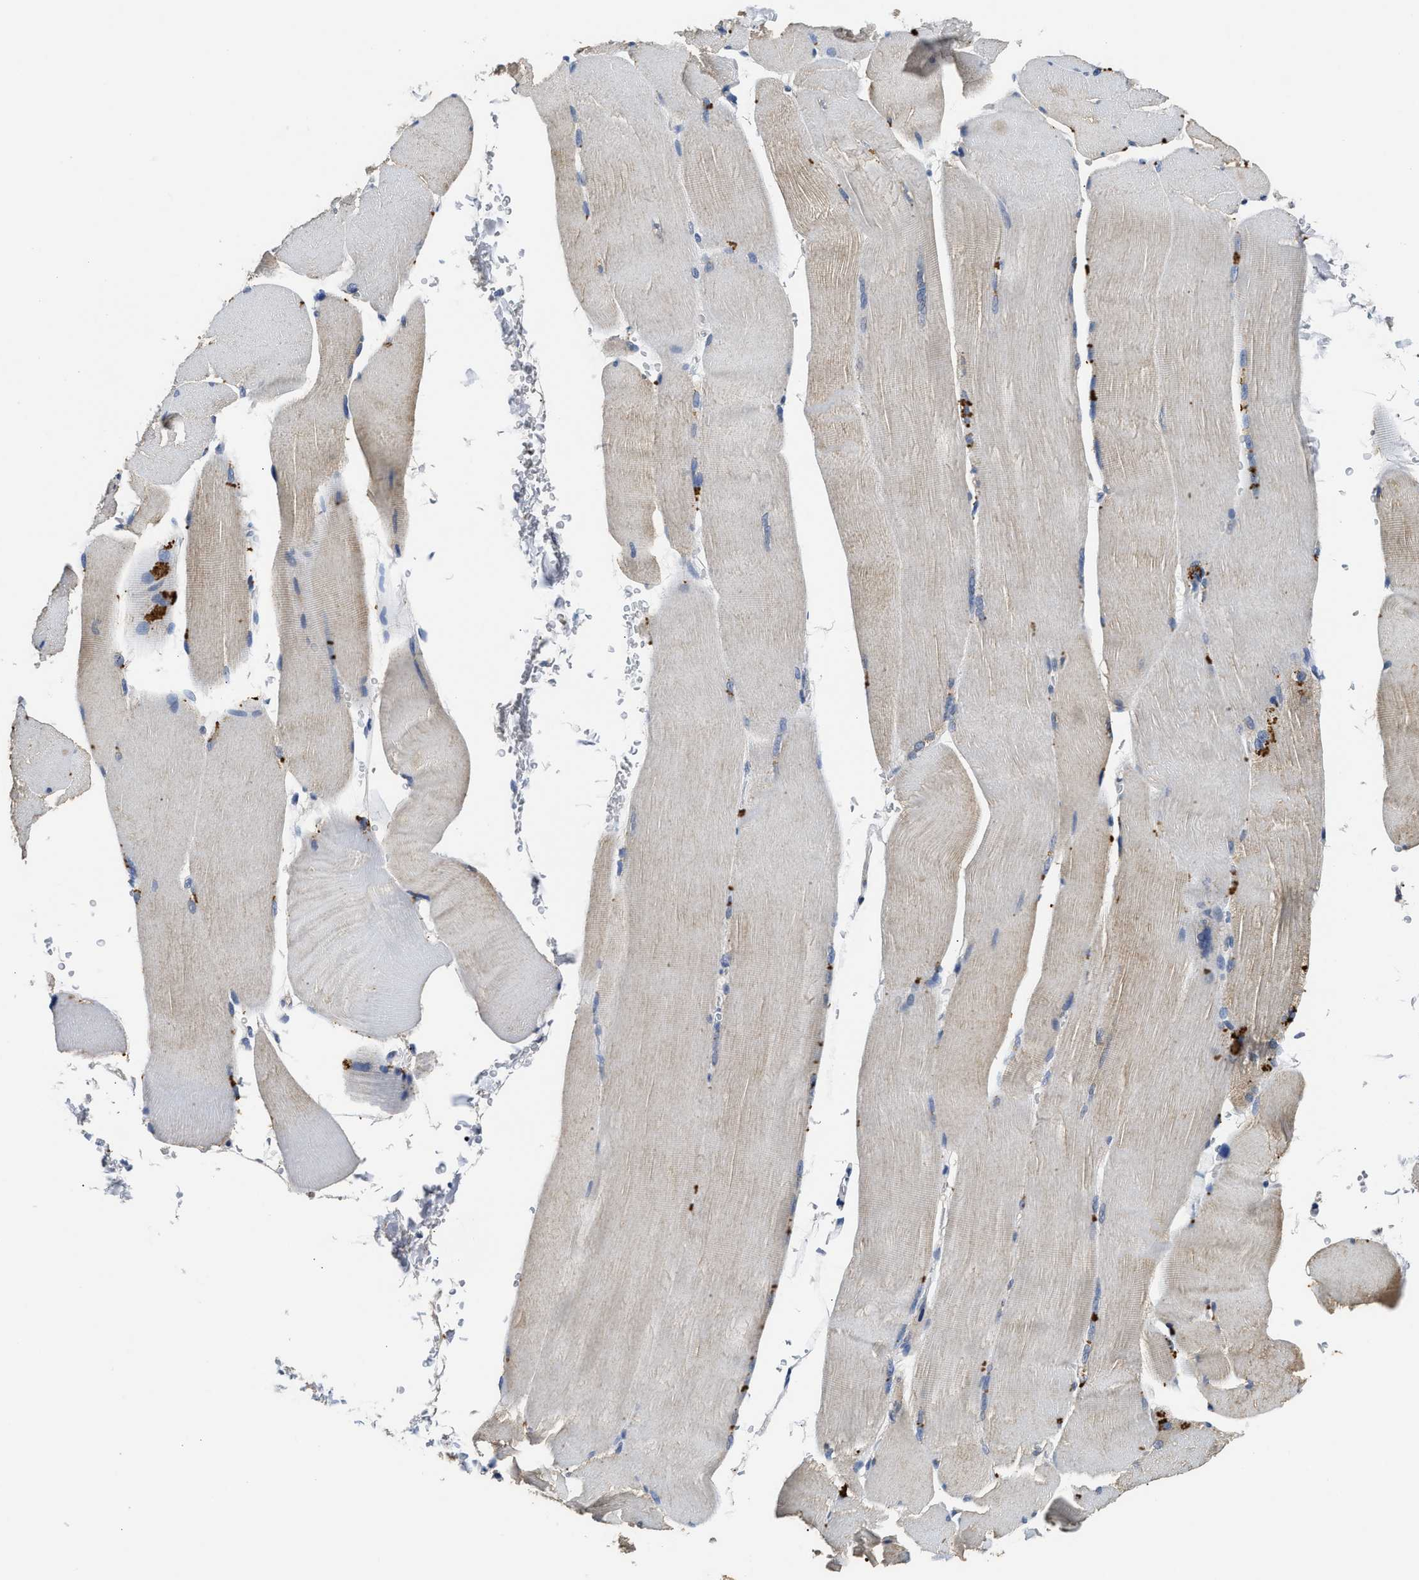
{"staining": {"intensity": "weak", "quantity": "<25%", "location": "cytoplasmic/membranous"}, "tissue": "skeletal muscle", "cell_type": "Myocytes", "image_type": "normal", "snomed": [{"axis": "morphology", "description": "Normal tissue, NOS"}, {"axis": "topography", "description": "Skin"}, {"axis": "topography", "description": "Skeletal muscle"}], "caption": "Micrograph shows no protein expression in myocytes of benign skeletal muscle.", "gene": "CTNNA1", "patient": {"sex": "male", "age": 83}}